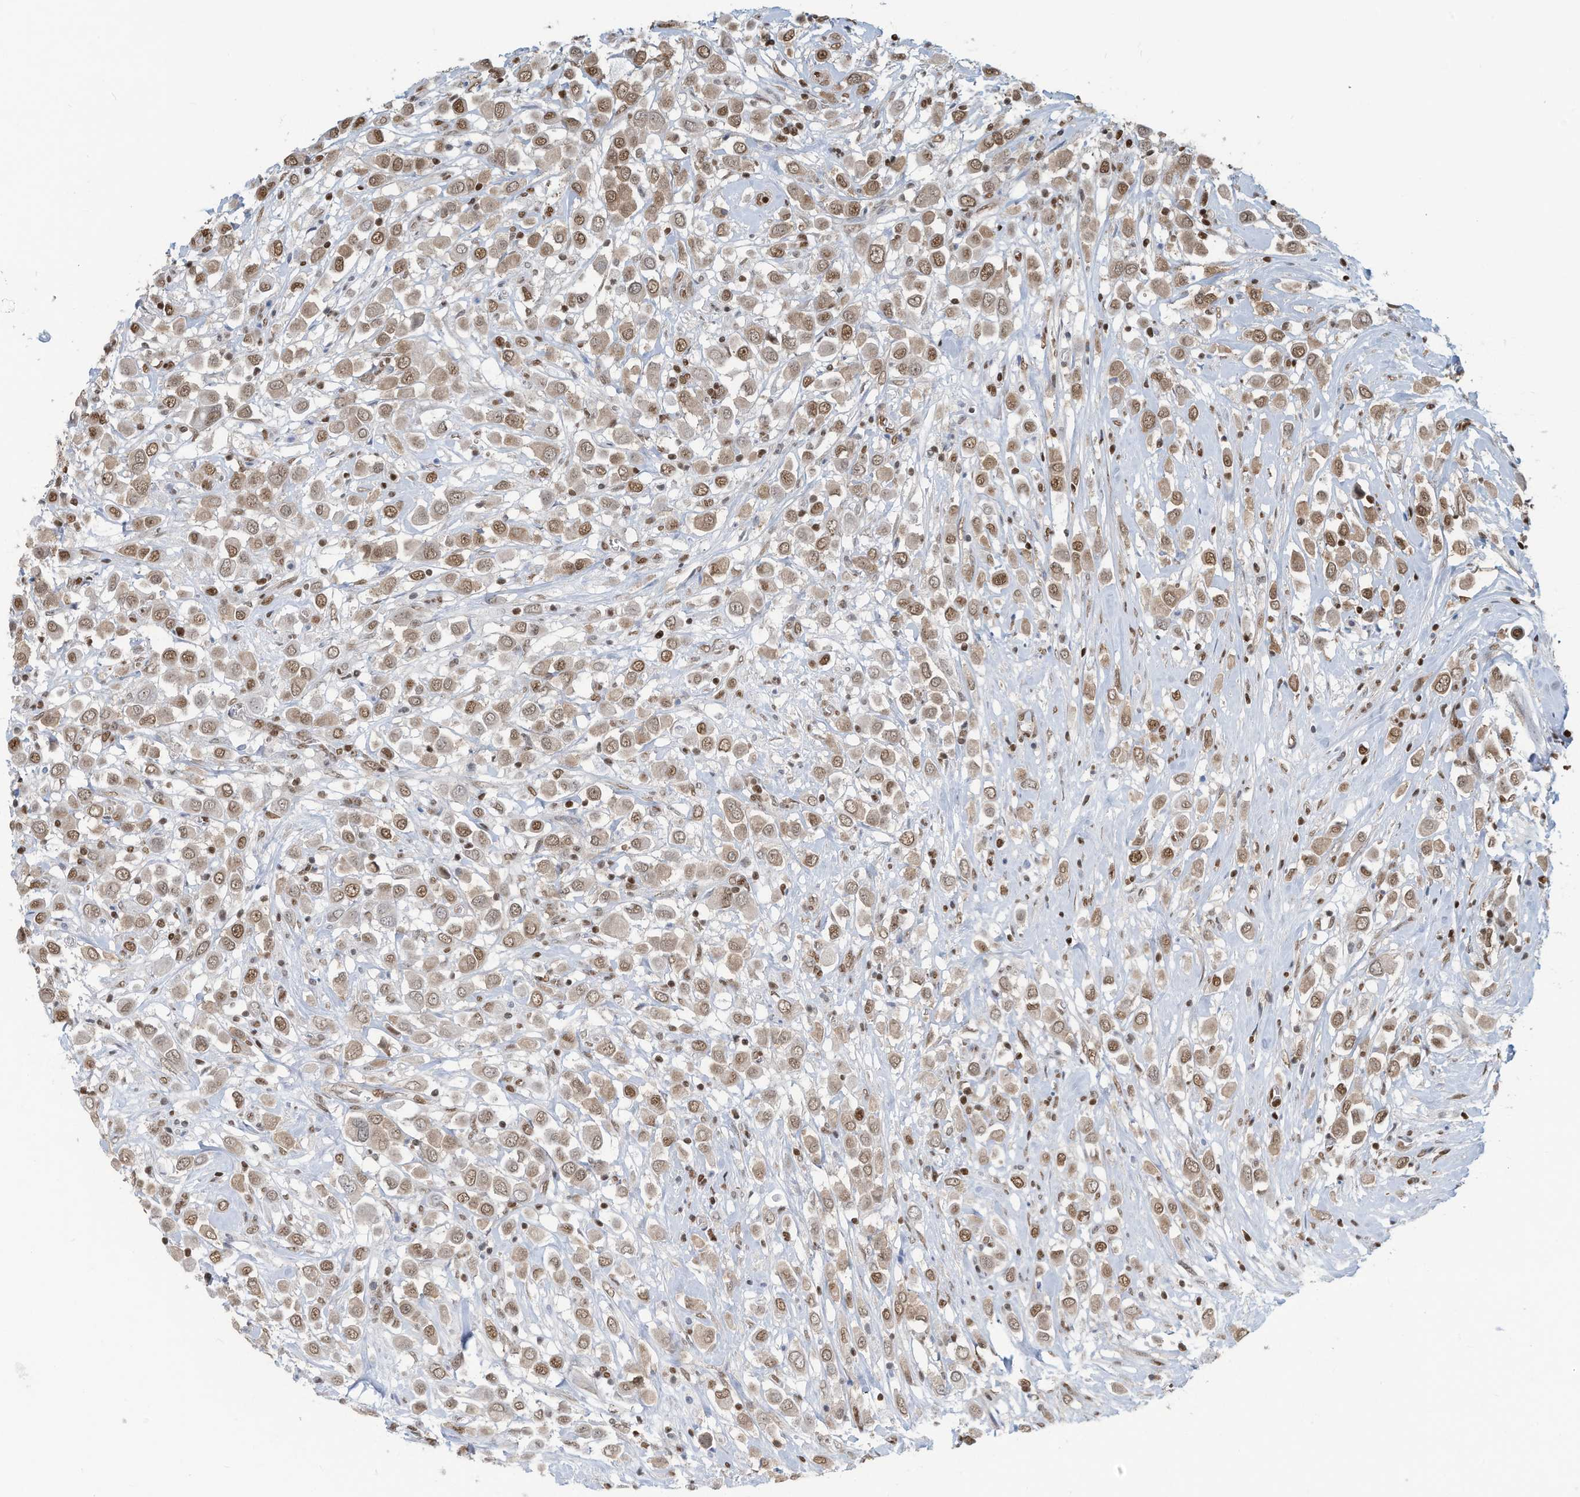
{"staining": {"intensity": "moderate", "quantity": ">75%", "location": "nuclear"}, "tissue": "breast cancer", "cell_type": "Tumor cells", "image_type": "cancer", "snomed": [{"axis": "morphology", "description": "Duct carcinoma"}, {"axis": "topography", "description": "Breast"}], "caption": "An immunohistochemistry image of tumor tissue is shown. Protein staining in brown shows moderate nuclear positivity in breast cancer within tumor cells.", "gene": "SARNP", "patient": {"sex": "female", "age": 61}}